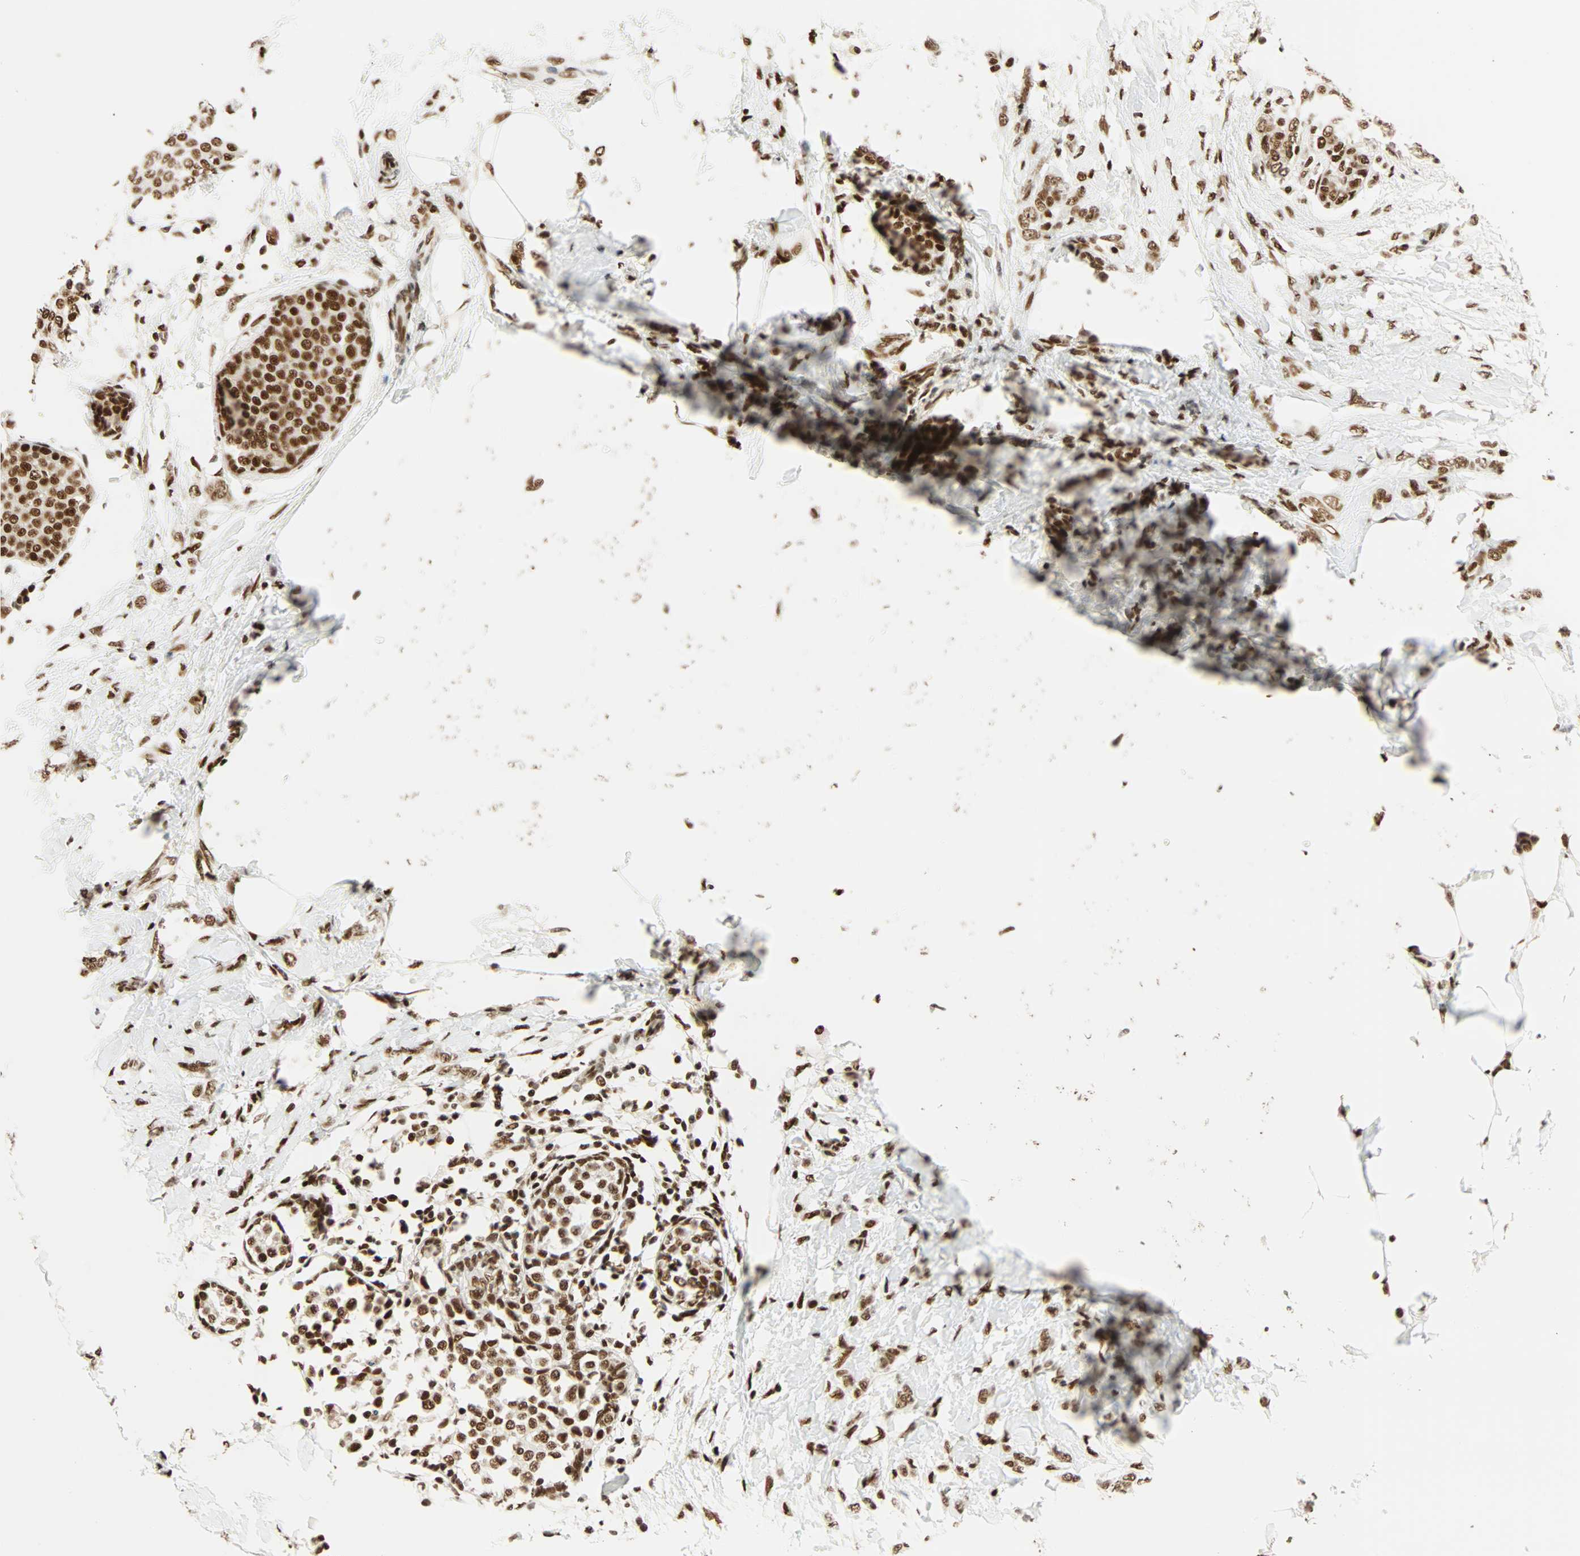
{"staining": {"intensity": "moderate", "quantity": ">75%", "location": "nuclear"}, "tissue": "breast cancer", "cell_type": "Tumor cells", "image_type": "cancer", "snomed": [{"axis": "morphology", "description": "Lobular carcinoma, in situ"}, {"axis": "morphology", "description": "Lobular carcinoma"}, {"axis": "topography", "description": "Breast"}], "caption": "Protein staining by immunohistochemistry displays moderate nuclear staining in about >75% of tumor cells in breast cancer. (DAB IHC, brown staining for protein, blue staining for nuclei).", "gene": "CDK12", "patient": {"sex": "female", "age": 41}}